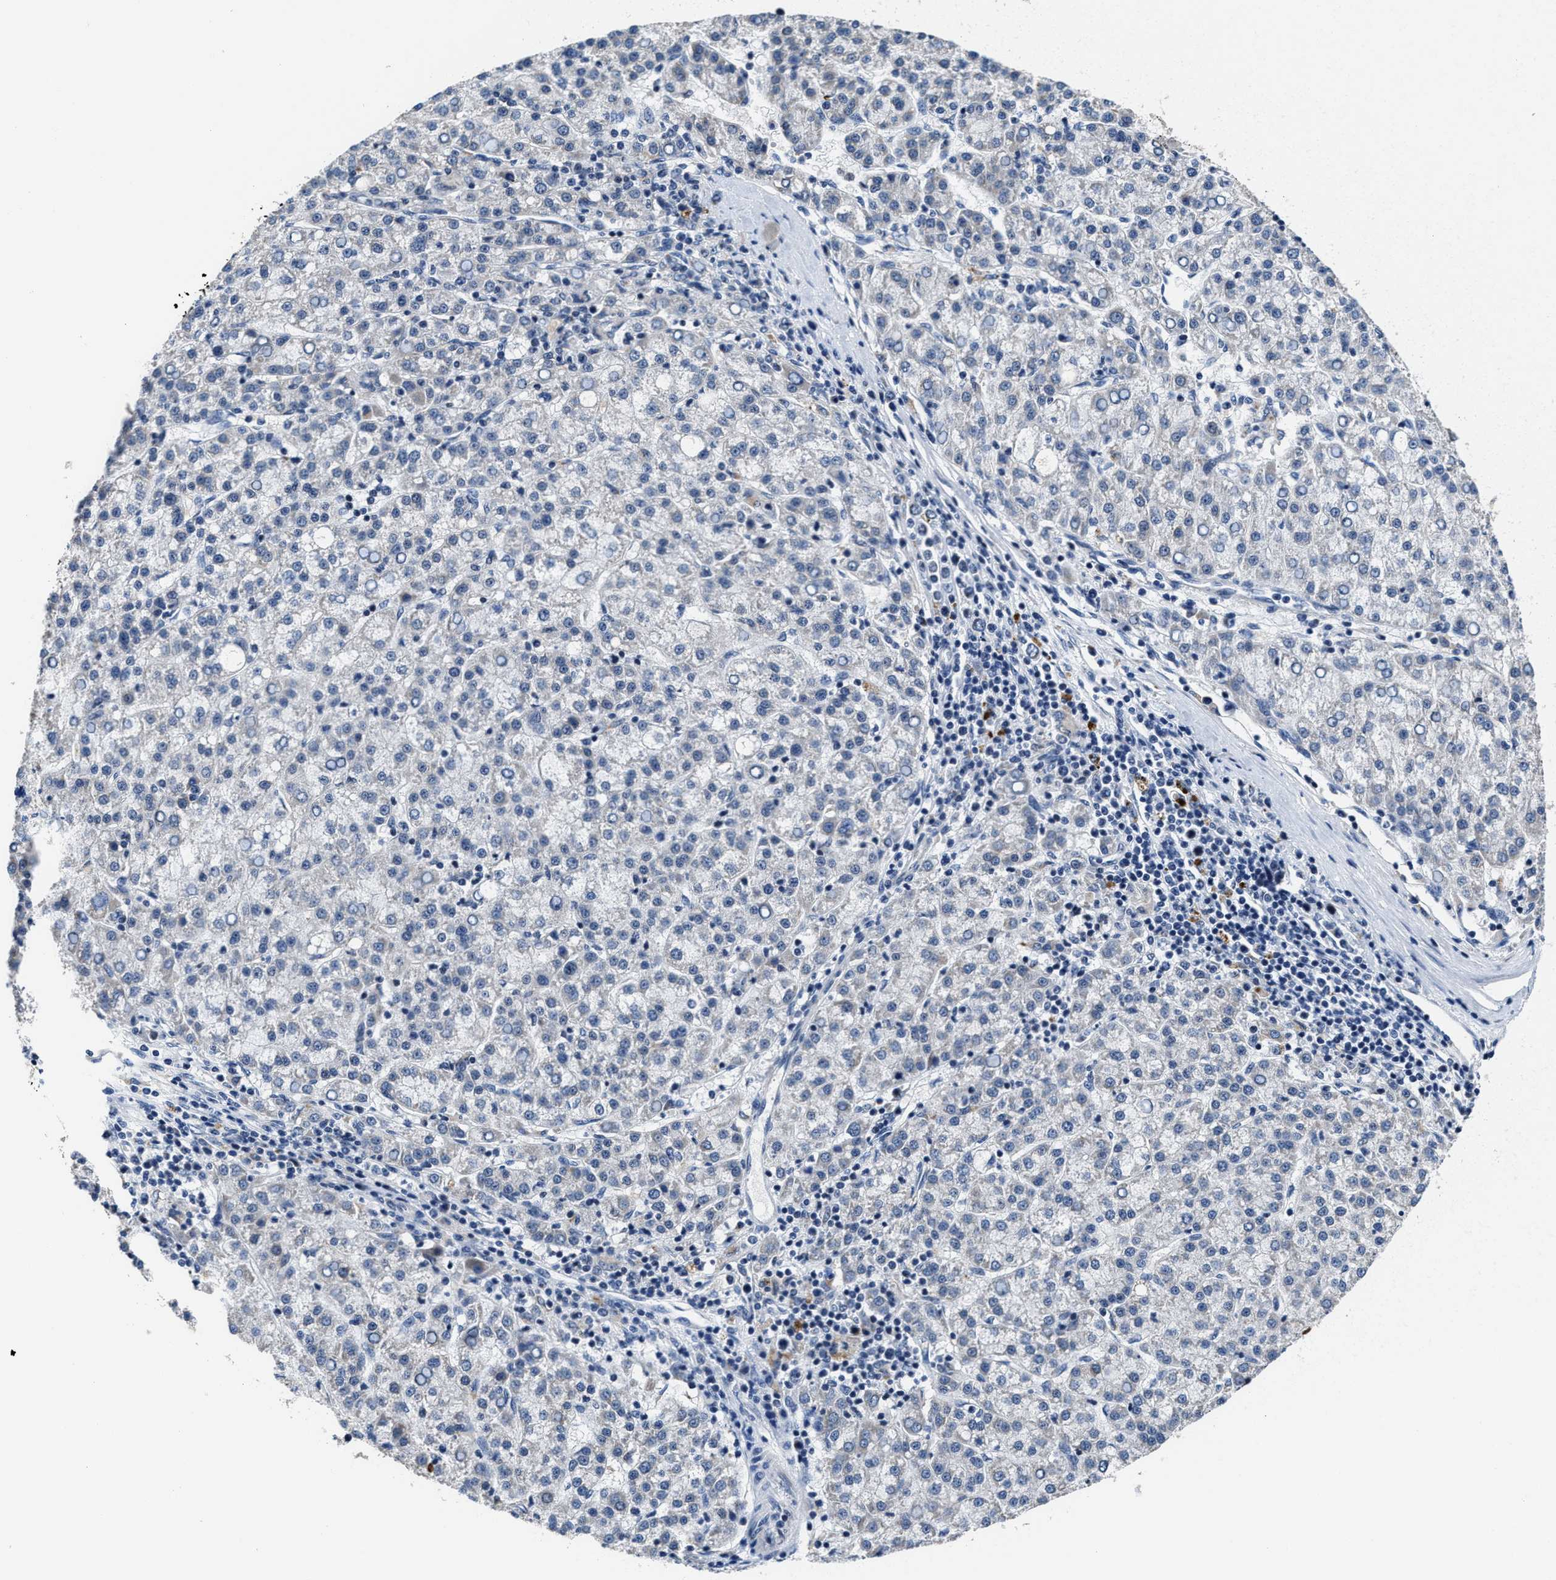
{"staining": {"intensity": "negative", "quantity": "none", "location": "none"}, "tissue": "liver cancer", "cell_type": "Tumor cells", "image_type": "cancer", "snomed": [{"axis": "morphology", "description": "Carcinoma, Hepatocellular, NOS"}, {"axis": "topography", "description": "Liver"}], "caption": "IHC micrograph of human hepatocellular carcinoma (liver) stained for a protein (brown), which demonstrates no expression in tumor cells.", "gene": "GHITM", "patient": {"sex": "female", "age": 58}}